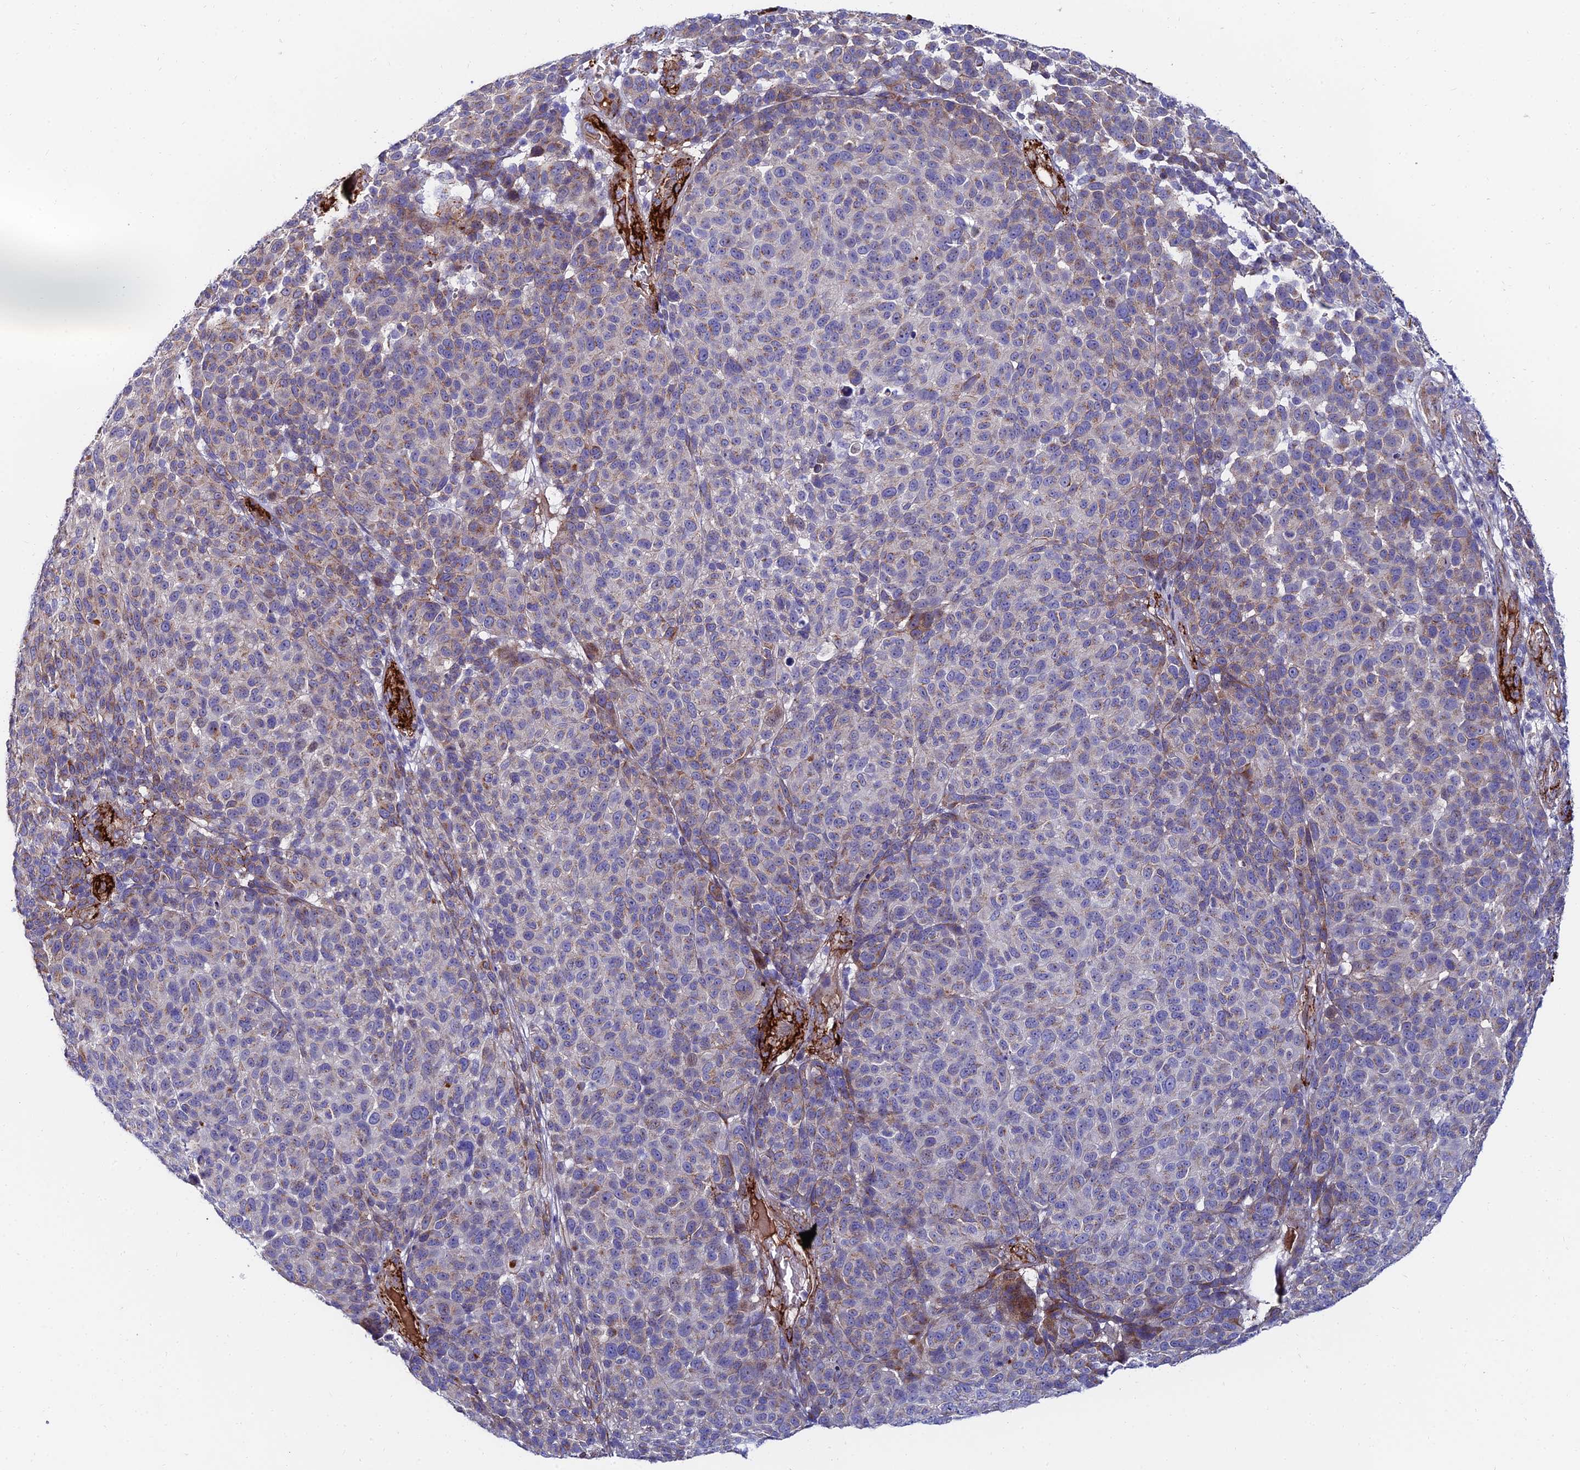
{"staining": {"intensity": "negative", "quantity": "none", "location": "none"}, "tissue": "melanoma", "cell_type": "Tumor cells", "image_type": "cancer", "snomed": [{"axis": "morphology", "description": "Malignant melanoma, NOS"}, {"axis": "topography", "description": "Skin"}], "caption": "IHC of human malignant melanoma exhibits no expression in tumor cells.", "gene": "ADGRF3", "patient": {"sex": "male", "age": 49}}